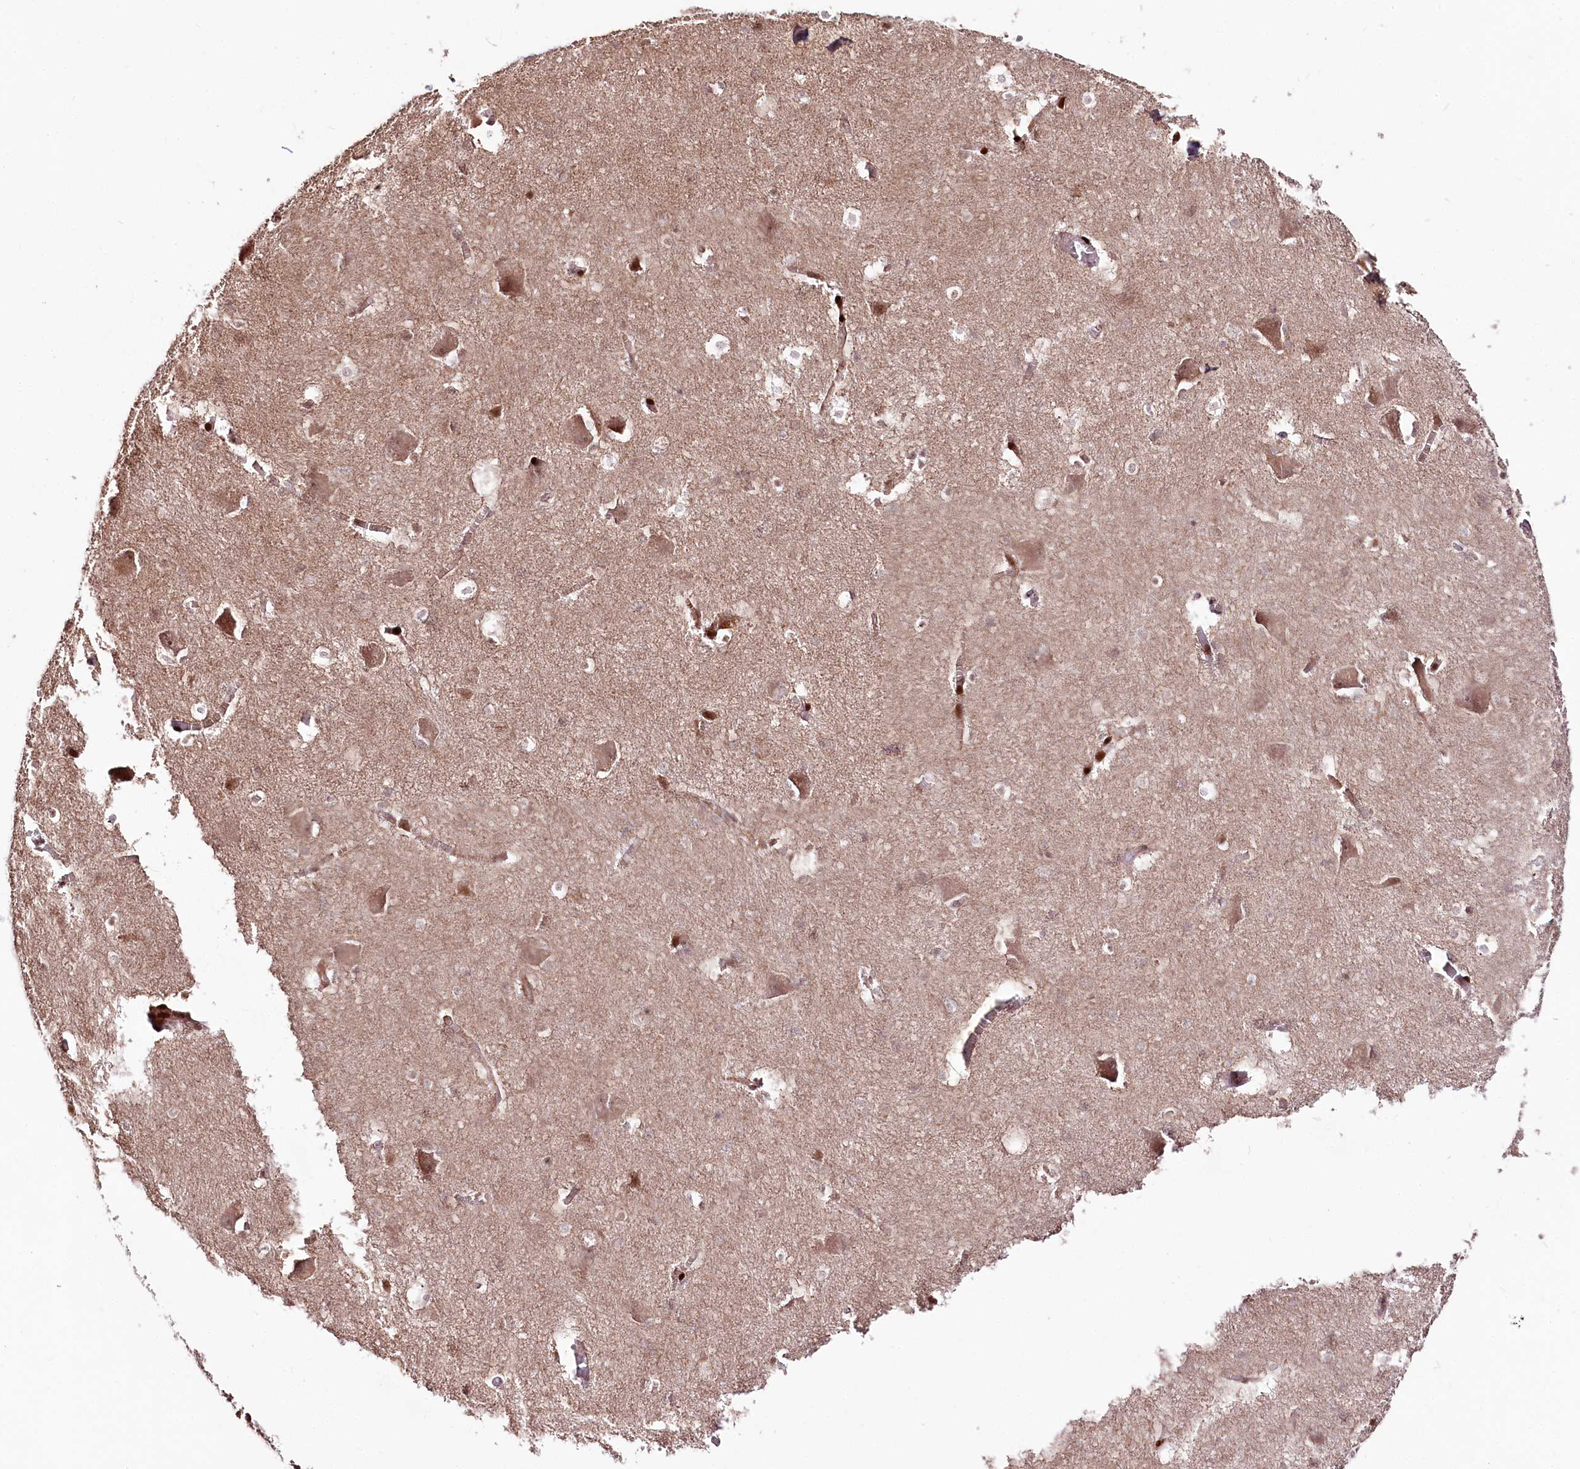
{"staining": {"intensity": "weak", "quantity": "<25%", "location": "nuclear"}, "tissue": "caudate", "cell_type": "Glial cells", "image_type": "normal", "snomed": [{"axis": "morphology", "description": "Normal tissue, NOS"}, {"axis": "topography", "description": "Lateral ventricle wall"}], "caption": "Immunohistochemistry (IHC) histopathology image of unremarkable human caudate stained for a protein (brown), which demonstrates no expression in glial cells.", "gene": "DMP1", "patient": {"sex": "male", "age": 37}}